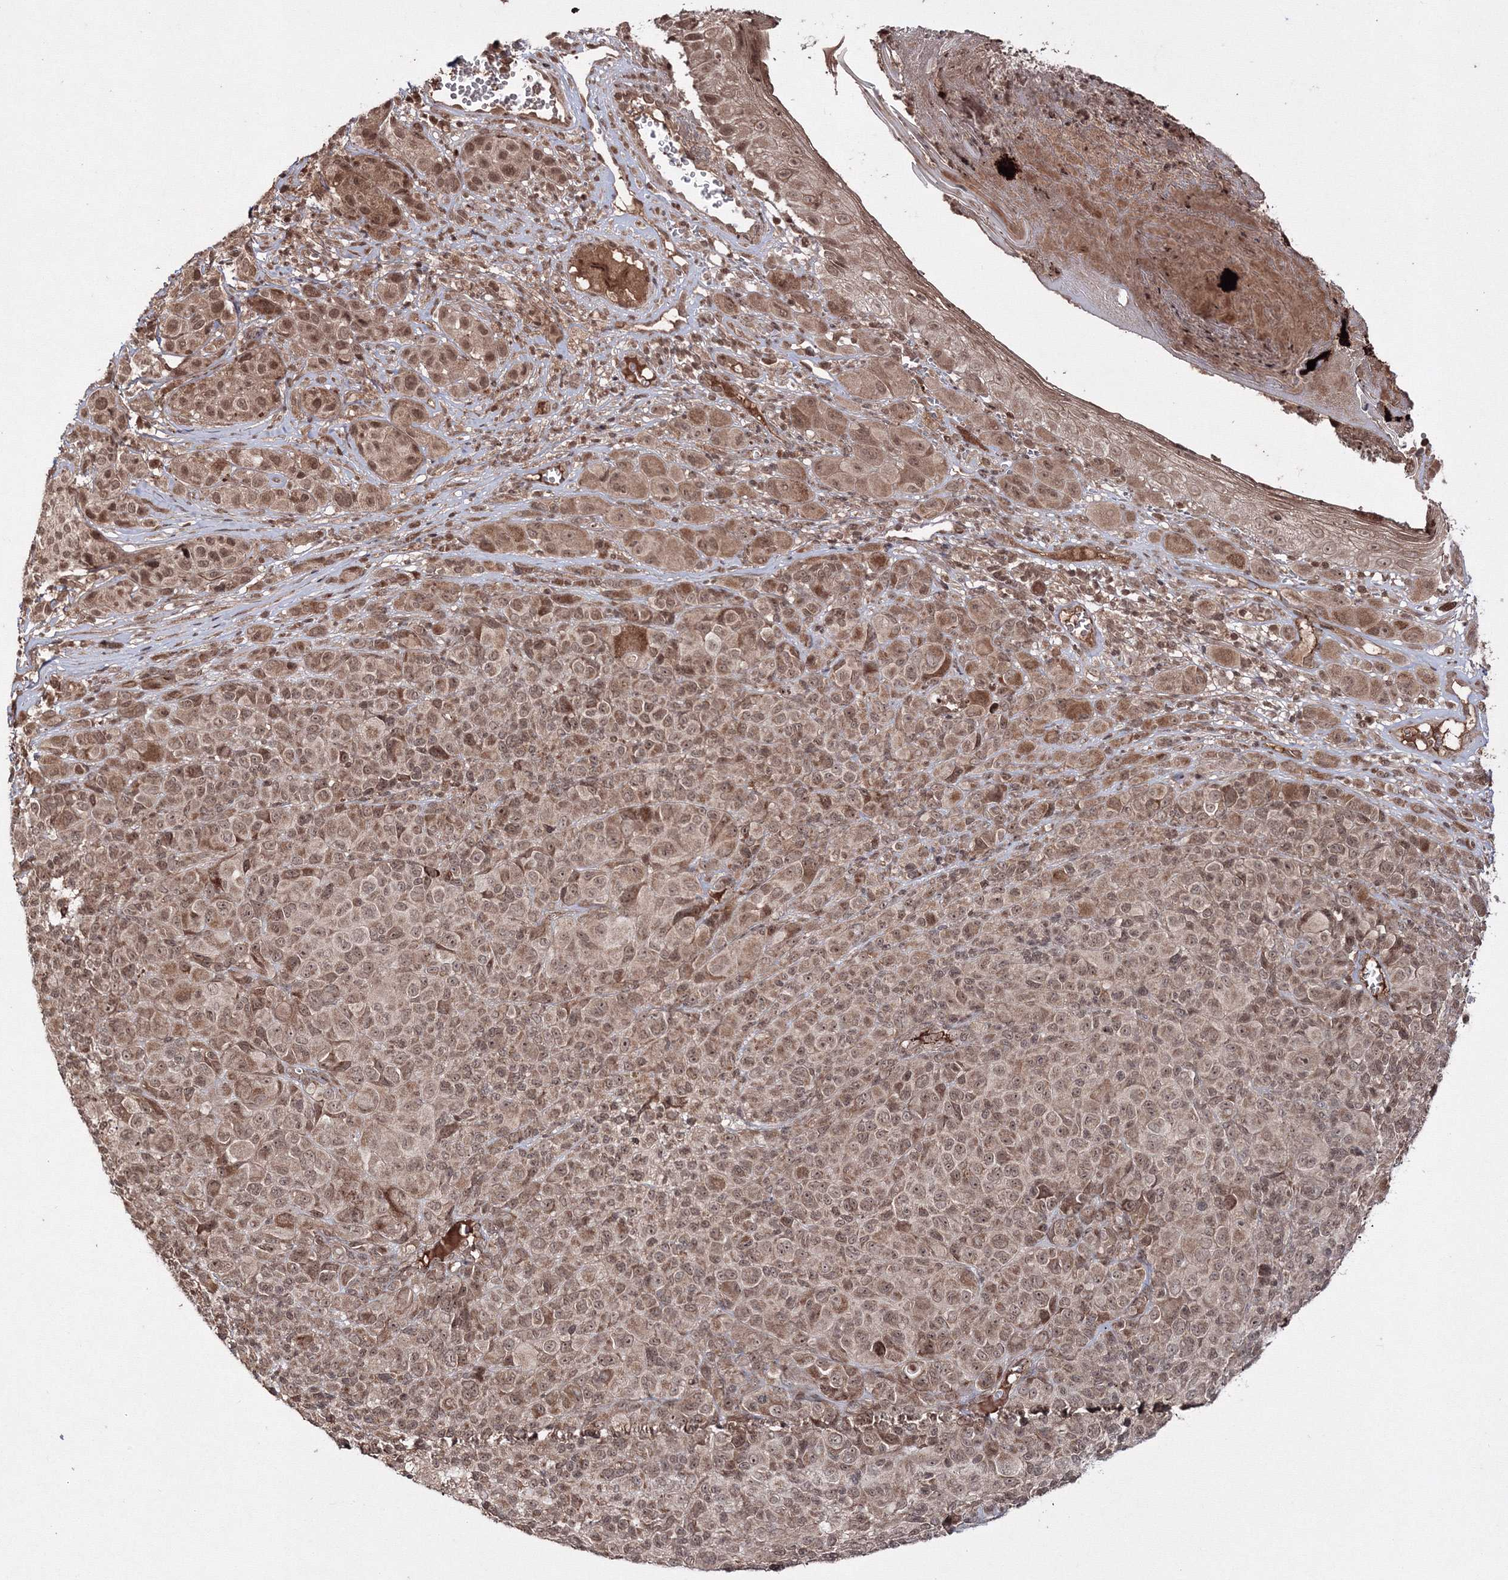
{"staining": {"intensity": "moderate", "quantity": ">75%", "location": "cytoplasmic/membranous,nuclear"}, "tissue": "melanoma", "cell_type": "Tumor cells", "image_type": "cancer", "snomed": [{"axis": "morphology", "description": "Malignant melanoma, NOS"}, {"axis": "topography", "description": "Skin of trunk"}], "caption": "Tumor cells reveal moderate cytoplasmic/membranous and nuclear positivity in approximately >75% of cells in melanoma. (DAB (3,3'-diaminobenzidine) IHC with brightfield microscopy, high magnification).", "gene": "PEX13", "patient": {"sex": "male", "age": 71}}